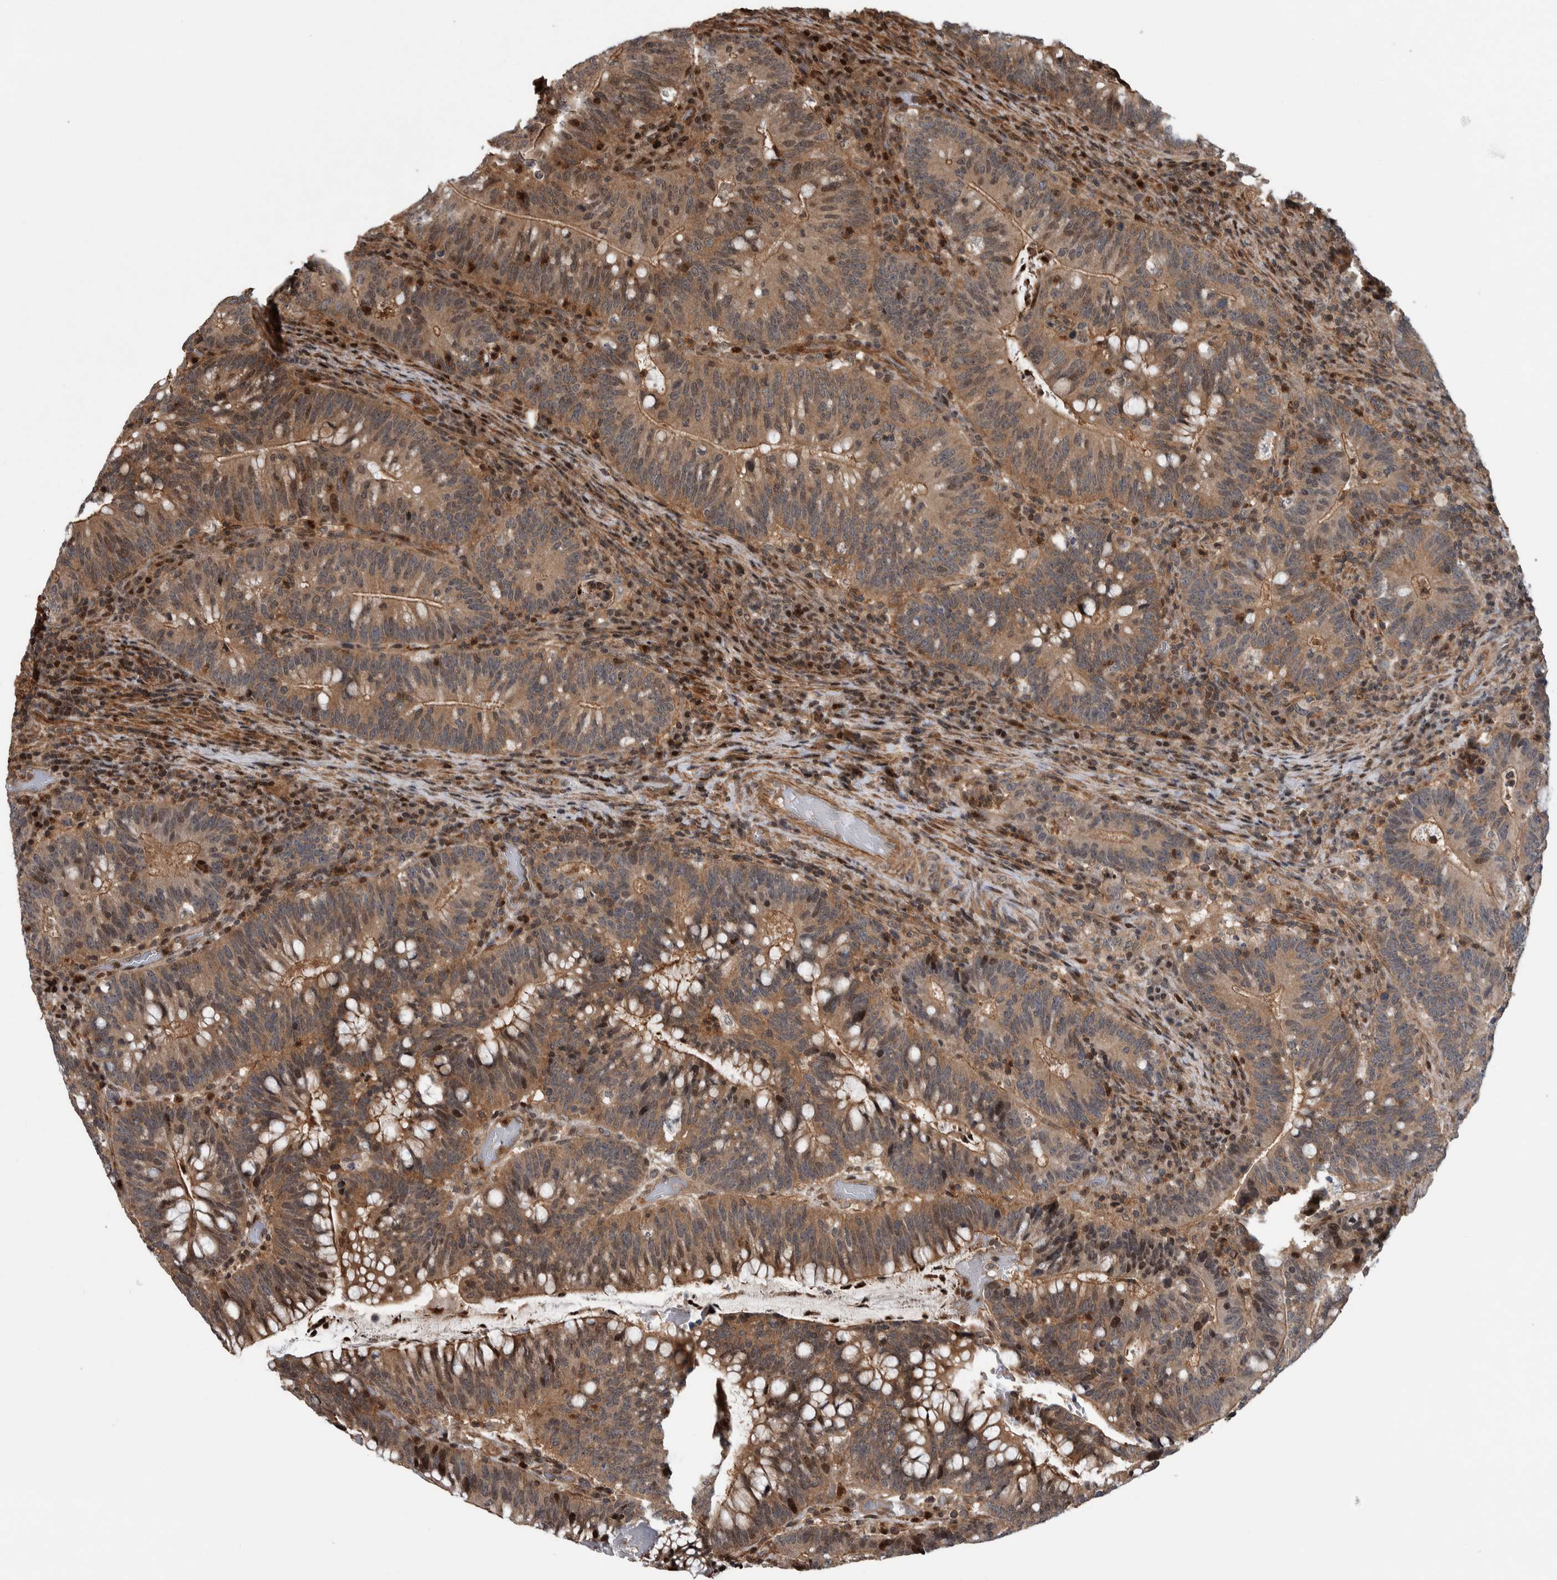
{"staining": {"intensity": "moderate", "quantity": ">75%", "location": "cytoplasmic/membranous,nuclear"}, "tissue": "colorectal cancer", "cell_type": "Tumor cells", "image_type": "cancer", "snomed": [{"axis": "morphology", "description": "Adenocarcinoma, NOS"}, {"axis": "topography", "description": "Colon"}], "caption": "There is medium levels of moderate cytoplasmic/membranous and nuclear expression in tumor cells of colorectal adenocarcinoma, as demonstrated by immunohistochemical staining (brown color).", "gene": "ARFGEF1", "patient": {"sex": "female", "age": 66}}